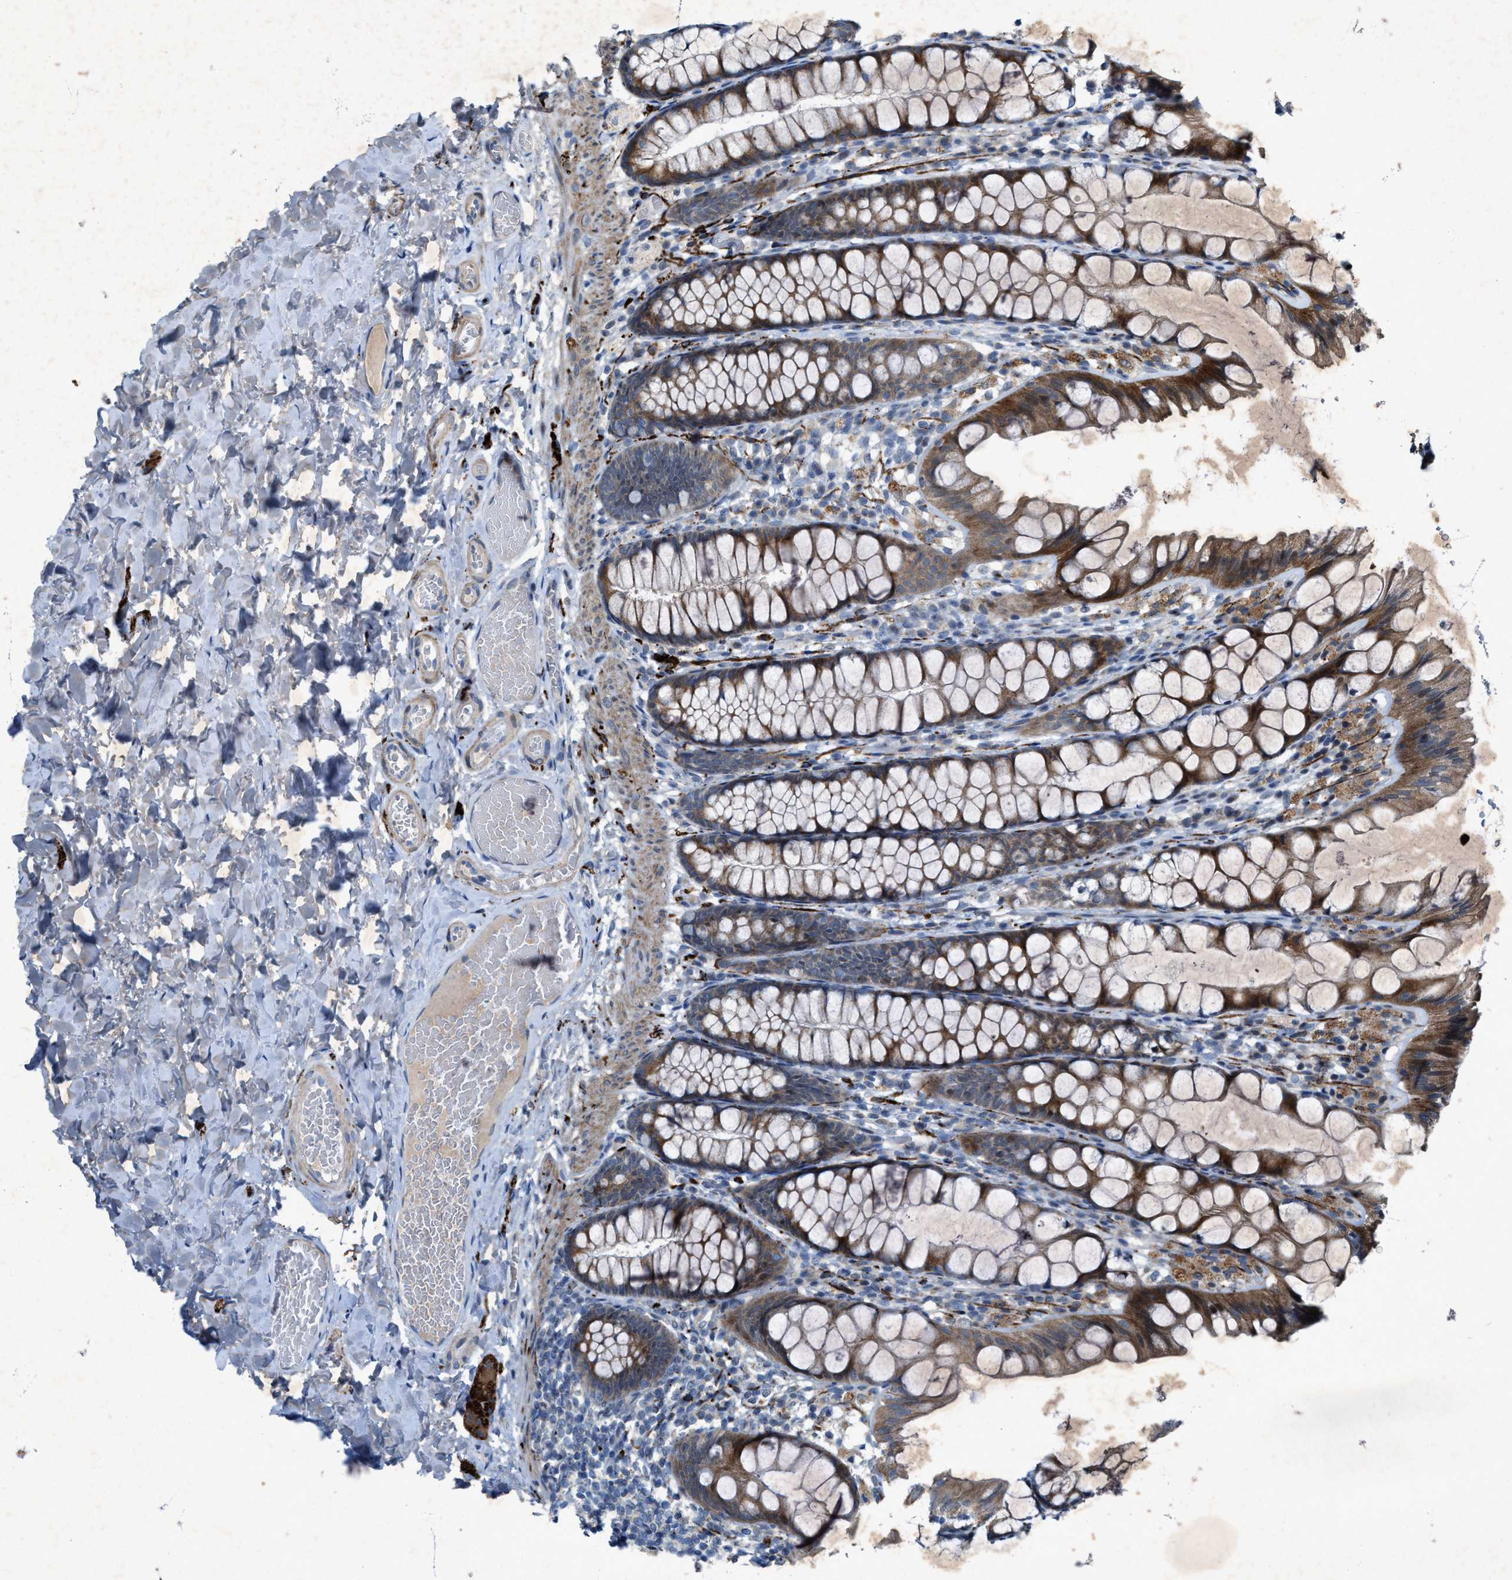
{"staining": {"intensity": "negative", "quantity": "none", "location": "none"}, "tissue": "colon", "cell_type": "Endothelial cells", "image_type": "normal", "snomed": [{"axis": "morphology", "description": "Normal tissue, NOS"}, {"axis": "topography", "description": "Colon"}], "caption": "The photomicrograph exhibits no staining of endothelial cells in unremarkable colon. (Stains: DAB immunohistochemistry (IHC) with hematoxylin counter stain, Microscopy: brightfield microscopy at high magnification).", "gene": "URGCP", "patient": {"sex": "male", "age": 47}}